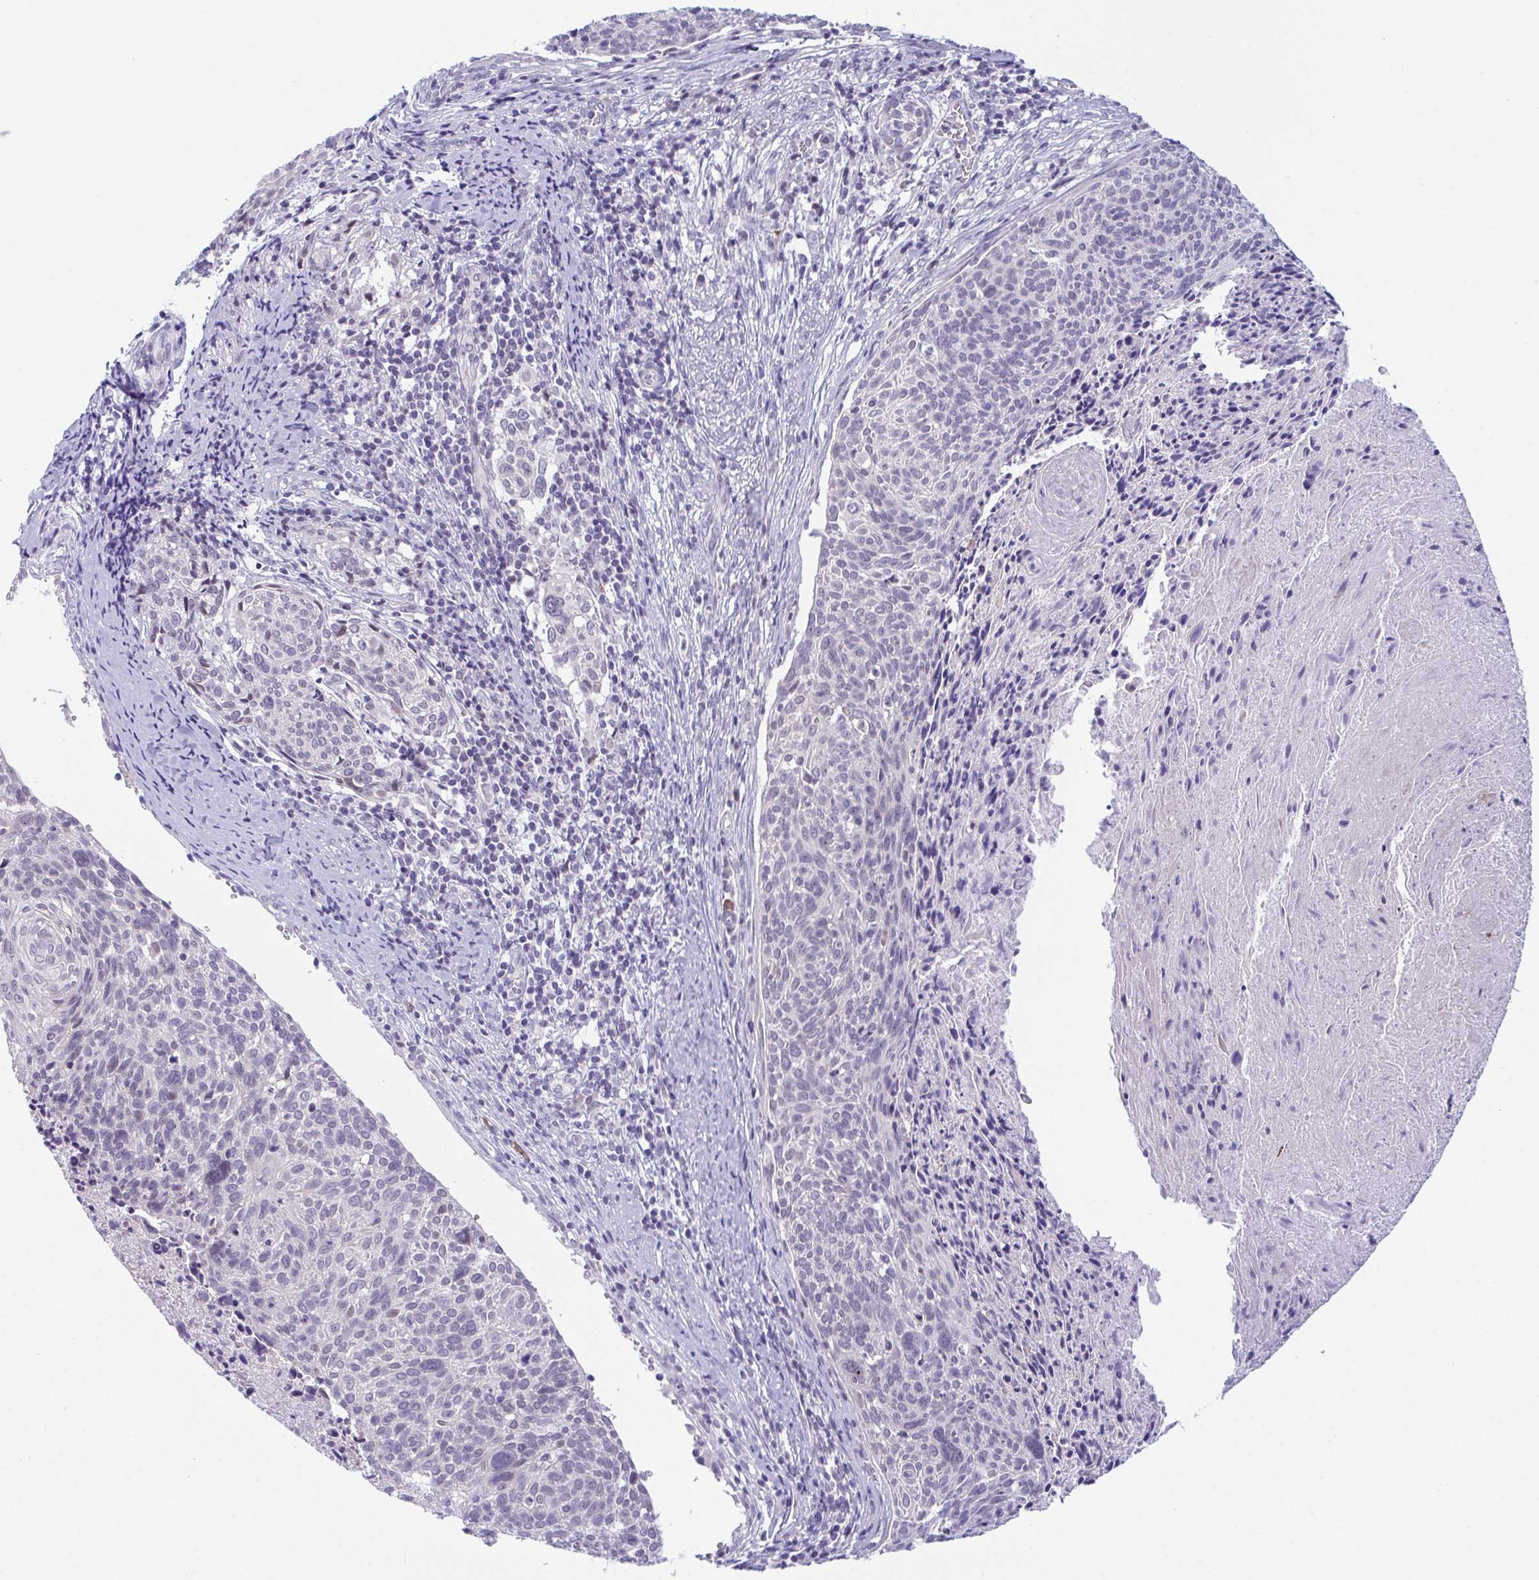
{"staining": {"intensity": "negative", "quantity": "none", "location": "none"}, "tissue": "cervical cancer", "cell_type": "Tumor cells", "image_type": "cancer", "snomed": [{"axis": "morphology", "description": "Squamous cell carcinoma, NOS"}, {"axis": "topography", "description": "Cervix"}], "caption": "A high-resolution micrograph shows immunohistochemistry staining of cervical cancer, which exhibits no significant positivity in tumor cells. The staining was performed using DAB (3,3'-diaminobenzidine) to visualize the protein expression in brown, while the nuclei were stained in blue with hematoxylin (Magnification: 20x).", "gene": "USP35", "patient": {"sex": "female", "age": 49}}